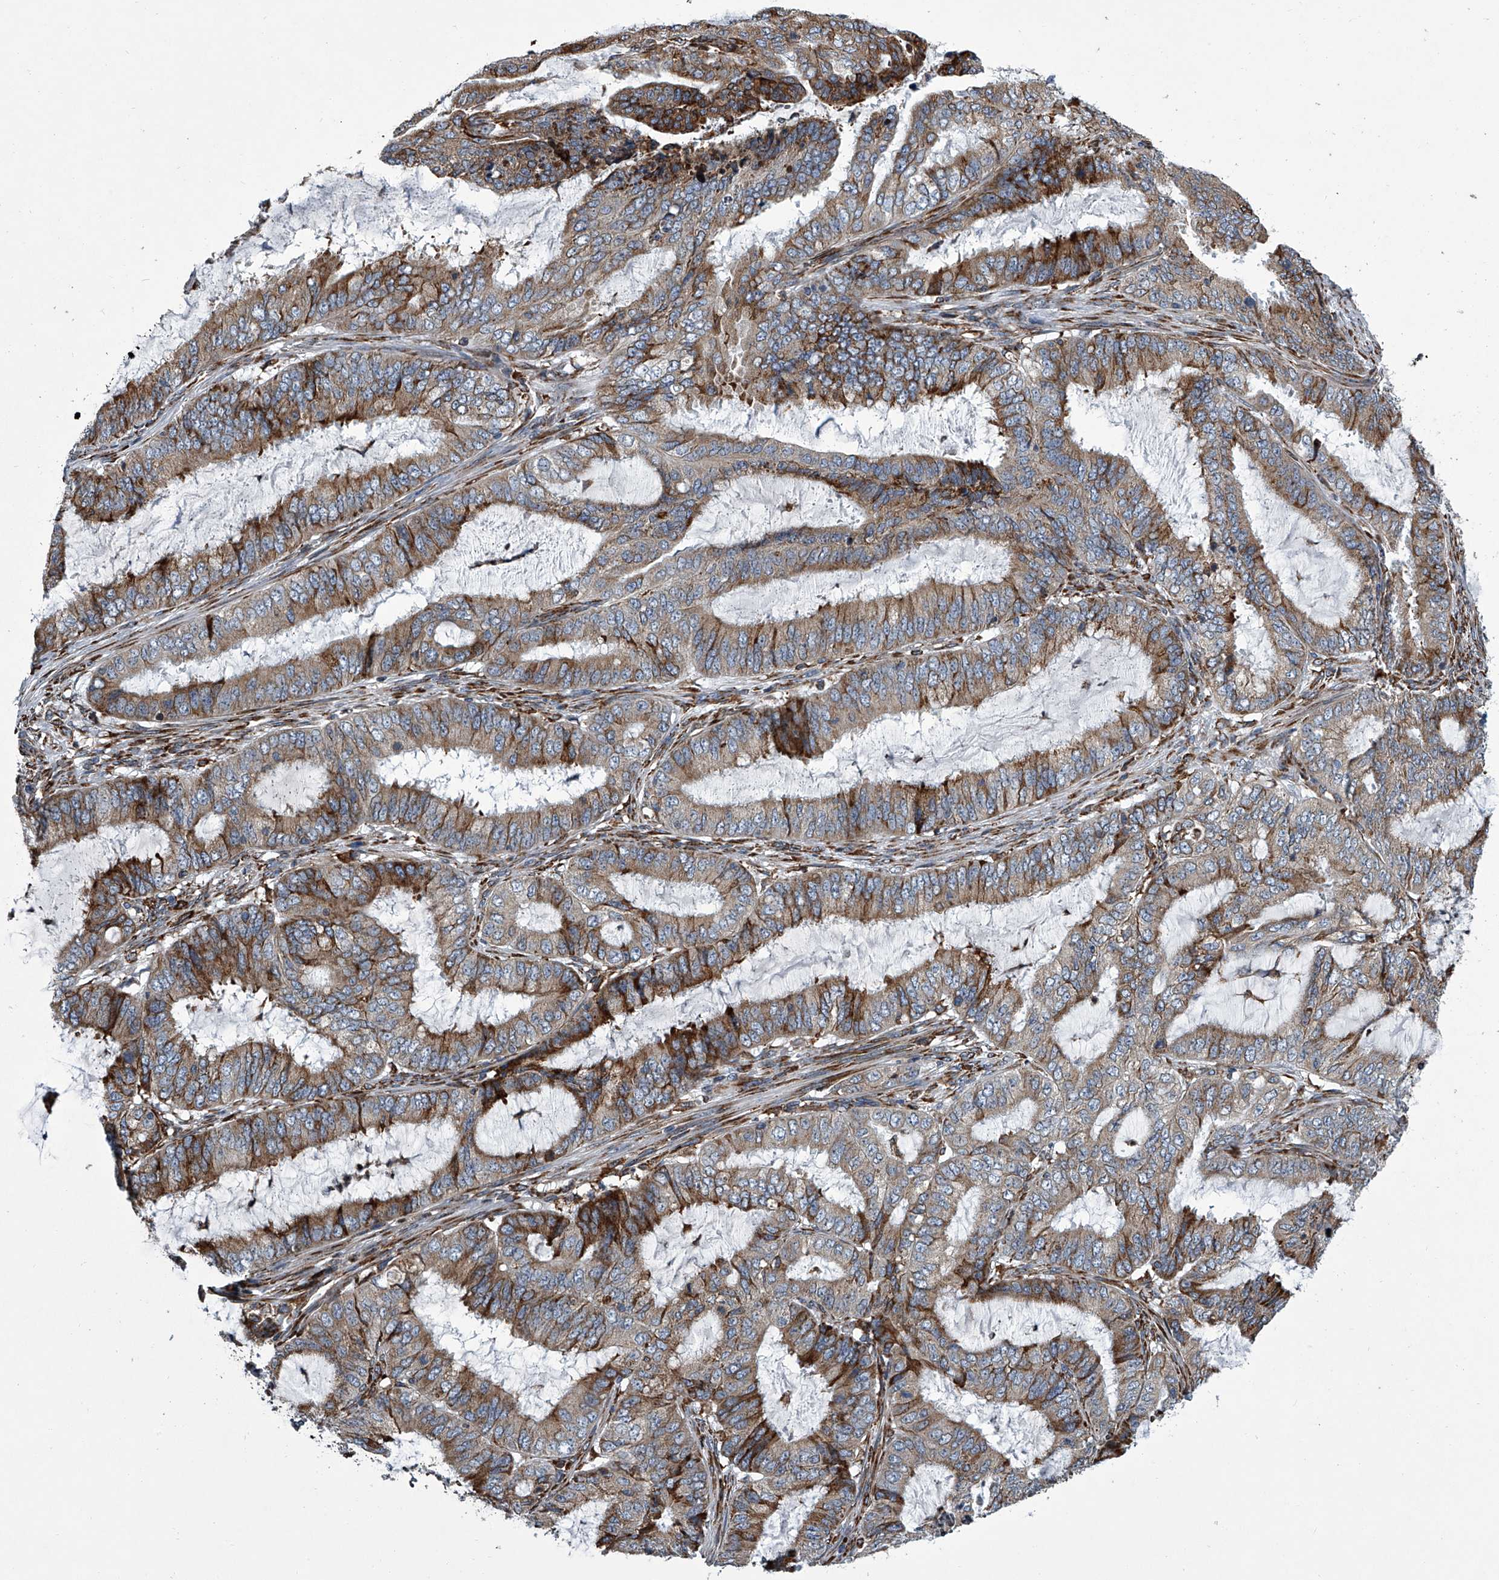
{"staining": {"intensity": "moderate", "quantity": "<25%", "location": "cytoplasmic/membranous"}, "tissue": "endometrial cancer", "cell_type": "Tumor cells", "image_type": "cancer", "snomed": [{"axis": "morphology", "description": "Adenocarcinoma, NOS"}, {"axis": "topography", "description": "Endometrium"}], "caption": "The photomicrograph shows a brown stain indicating the presence of a protein in the cytoplasmic/membranous of tumor cells in endometrial cancer.", "gene": "TMEM63C", "patient": {"sex": "female", "age": 51}}